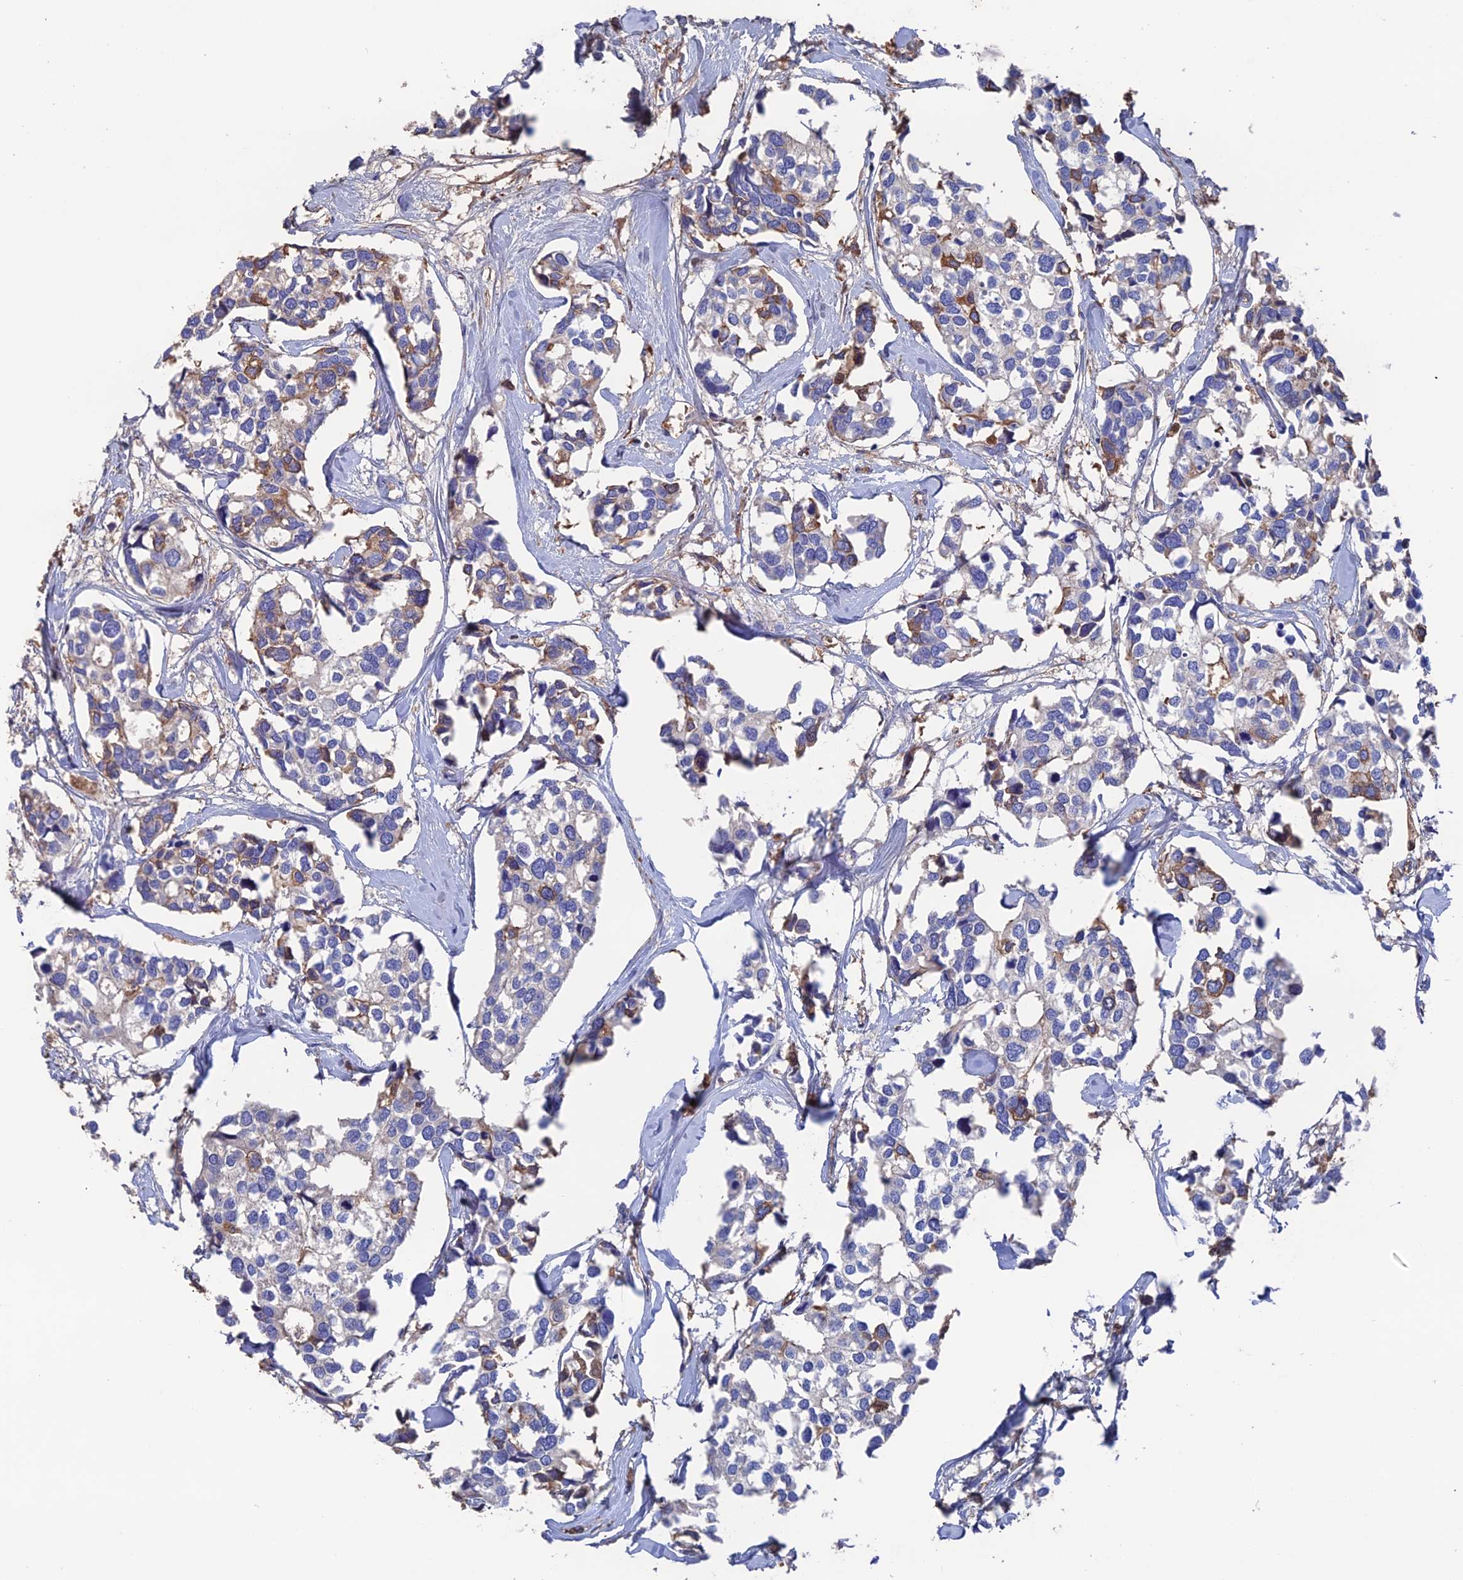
{"staining": {"intensity": "moderate", "quantity": "<25%", "location": "cytoplasmic/membranous"}, "tissue": "breast cancer", "cell_type": "Tumor cells", "image_type": "cancer", "snomed": [{"axis": "morphology", "description": "Duct carcinoma"}, {"axis": "topography", "description": "Breast"}], "caption": "Immunohistochemical staining of breast cancer reveals low levels of moderate cytoplasmic/membranous positivity in approximately <25% of tumor cells. Nuclei are stained in blue.", "gene": "HPF1", "patient": {"sex": "female", "age": 83}}